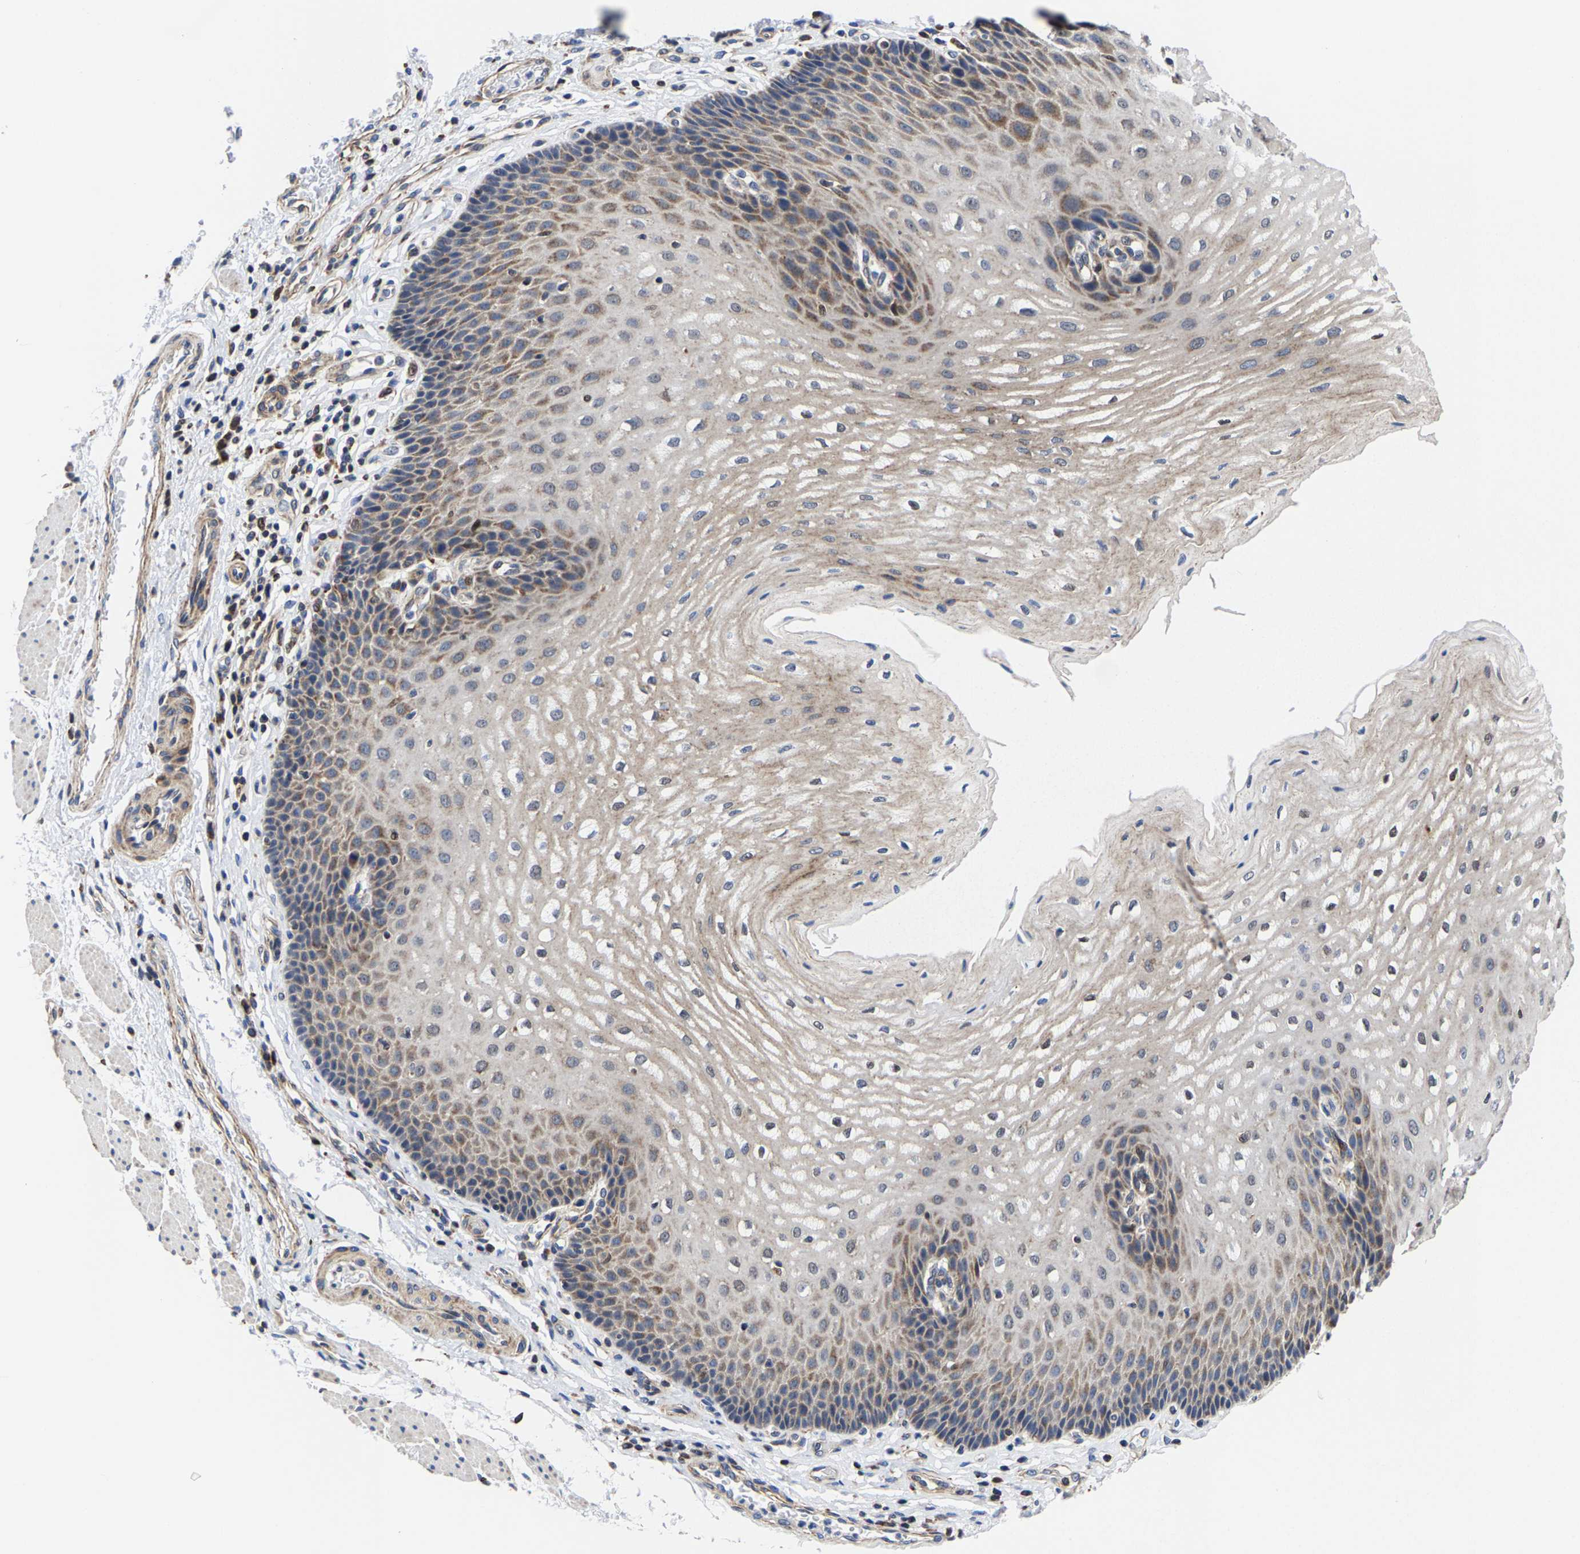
{"staining": {"intensity": "moderate", "quantity": "25%-75%", "location": "cytoplasmic/membranous,nuclear"}, "tissue": "esophagus", "cell_type": "Squamous epithelial cells", "image_type": "normal", "snomed": [{"axis": "morphology", "description": "Normal tissue, NOS"}, {"axis": "topography", "description": "Esophagus"}], "caption": "Immunohistochemistry of benign esophagus reveals medium levels of moderate cytoplasmic/membranous,nuclear staining in approximately 25%-75% of squamous epithelial cells.", "gene": "PFKFB3", "patient": {"sex": "male", "age": 54}}